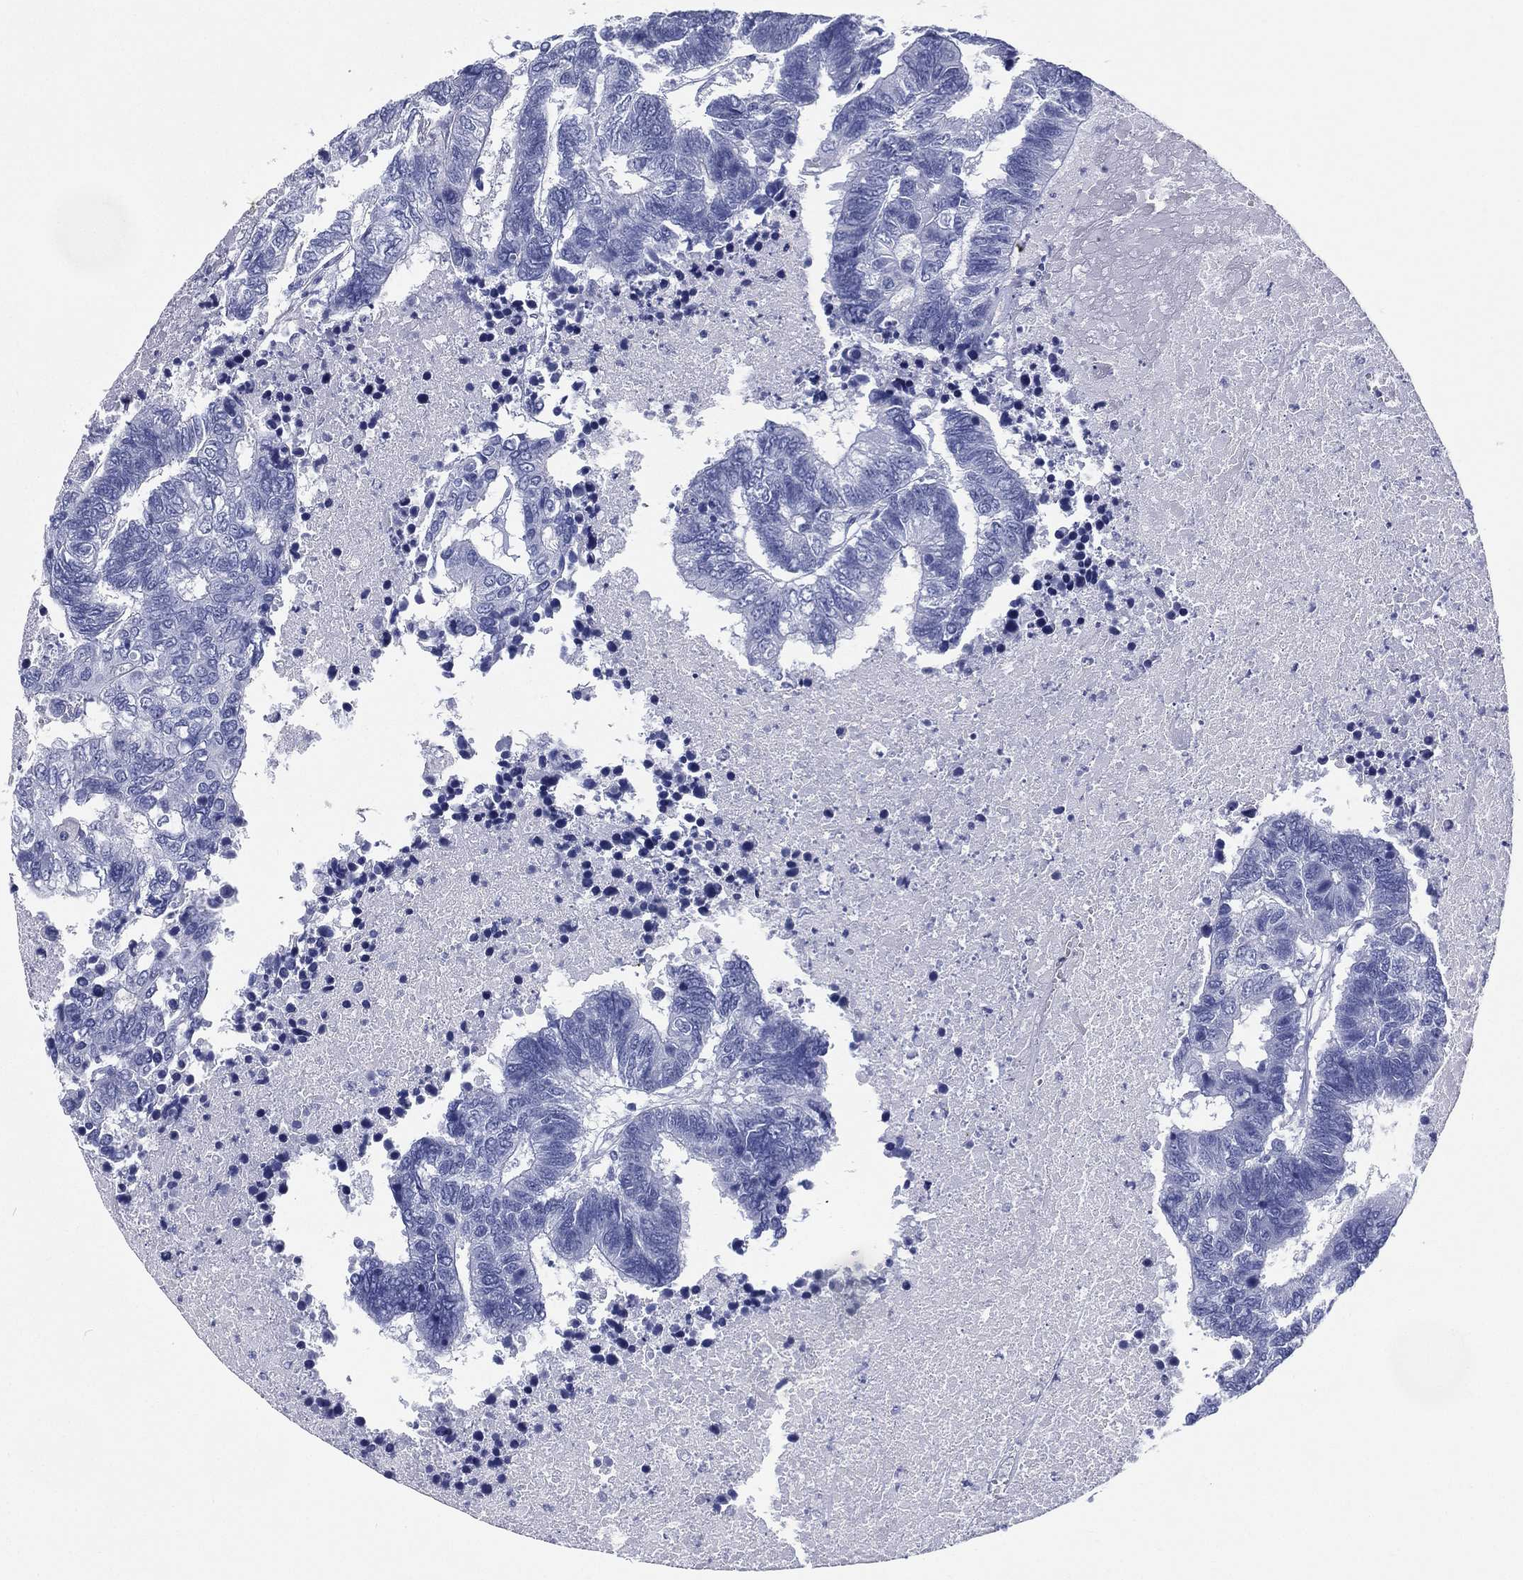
{"staining": {"intensity": "negative", "quantity": "none", "location": "none"}, "tissue": "colorectal cancer", "cell_type": "Tumor cells", "image_type": "cancer", "snomed": [{"axis": "morphology", "description": "Adenocarcinoma, NOS"}, {"axis": "topography", "description": "Colon"}], "caption": "This is a image of IHC staining of colorectal cancer (adenocarcinoma), which shows no expression in tumor cells. The staining was performed using DAB (3,3'-diaminobenzidine) to visualize the protein expression in brown, while the nuclei were stained in blue with hematoxylin (Magnification: 20x).", "gene": "RSPH4A", "patient": {"sex": "female", "age": 48}}